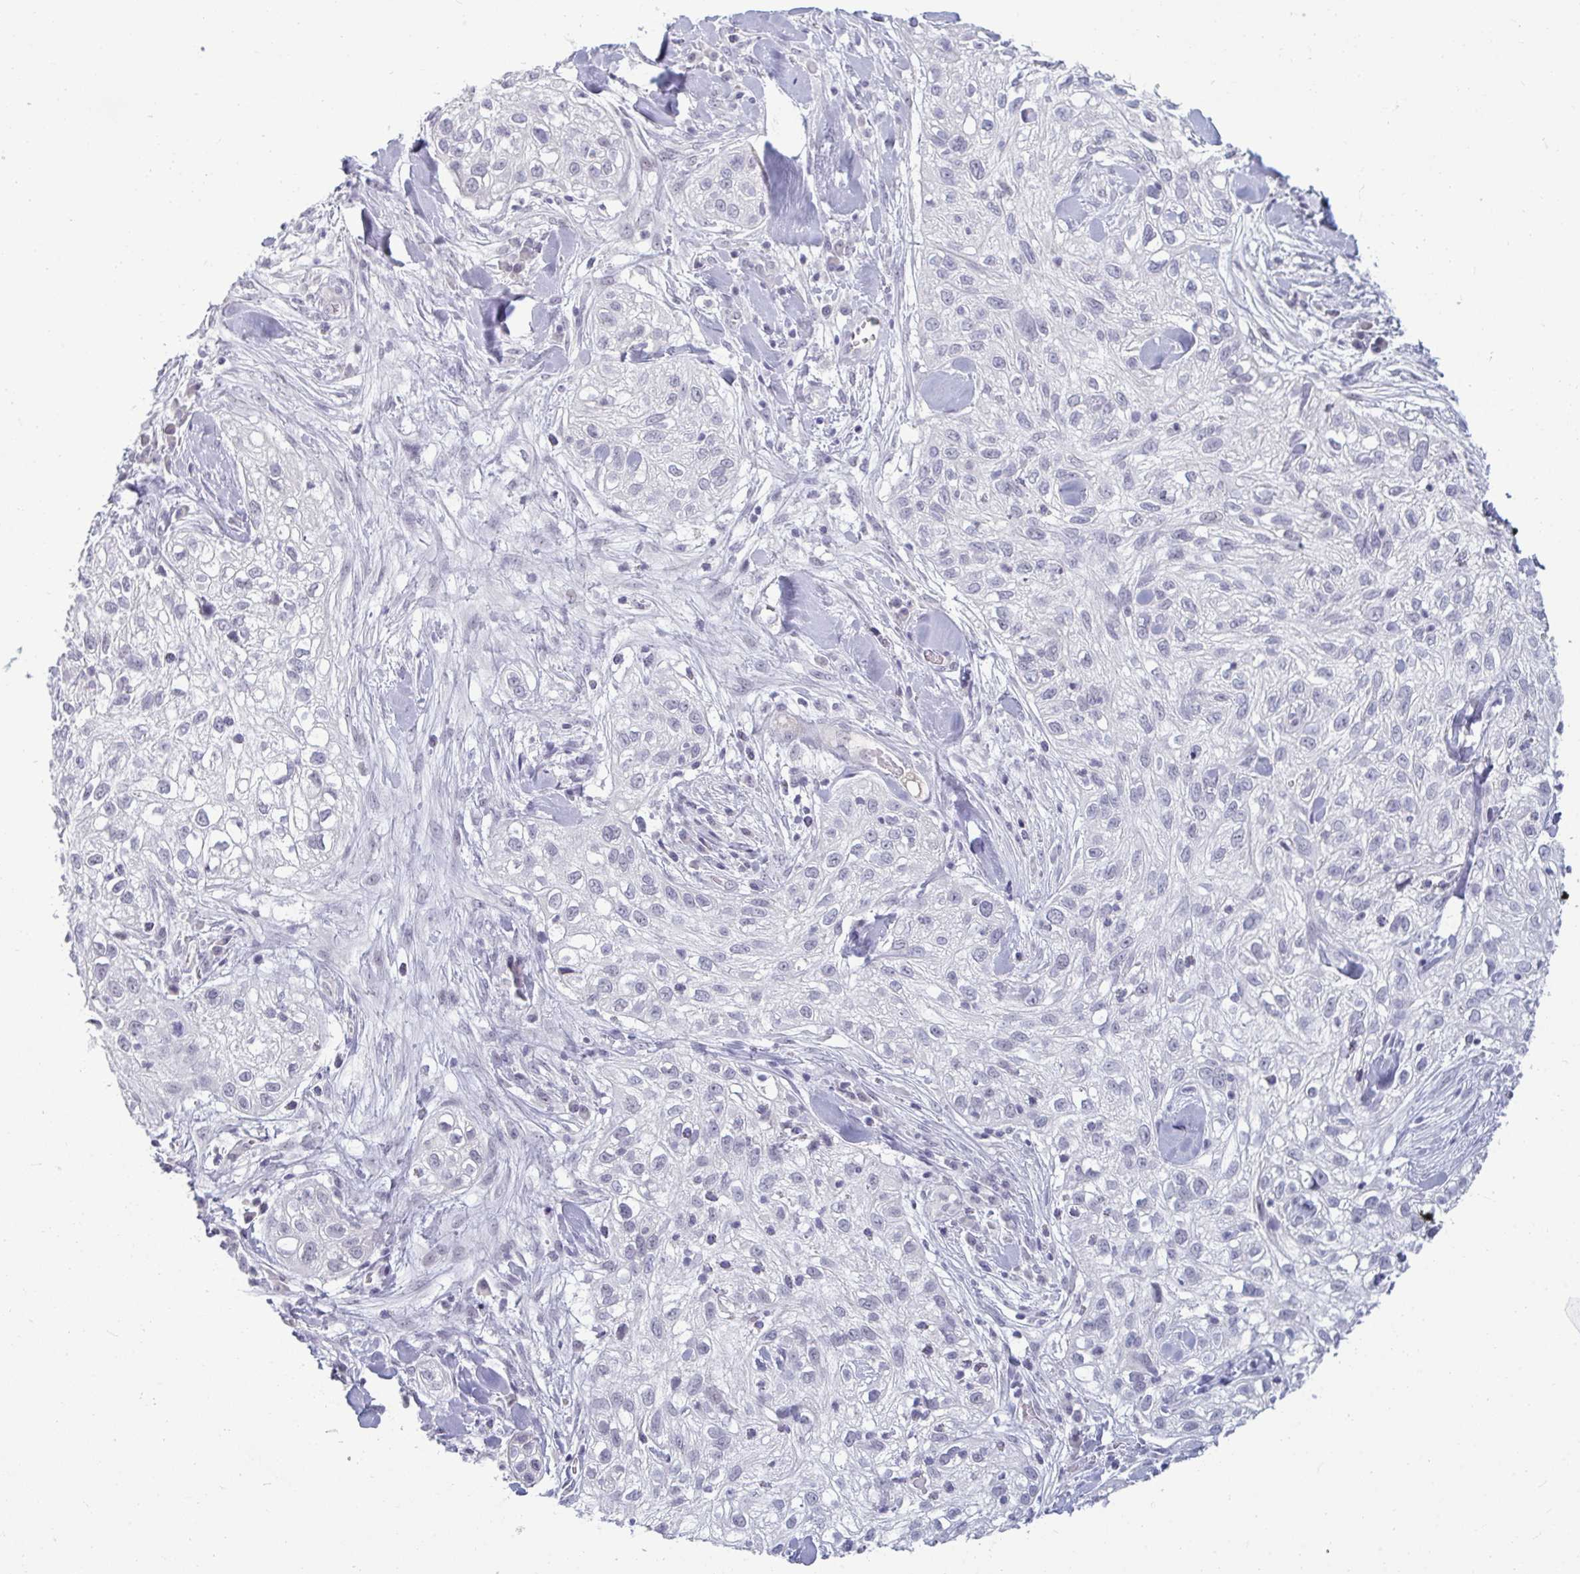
{"staining": {"intensity": "negative", "quantity": "none", "location": "none"}, "tissue": "skin cancer", "cell_type": "Tumor cells", "image_type": "cancer", "snomed": [{"axis": "morphology", "description": "Squamous cell carcinoma, NOS"}, {"axis": "topography", "description": "Skin"}], "caption": "Histopathology image shows no significant protein positivity in tumor cells of skin squamous cell carcinoma. (Immunohistochemistry, brightfield microscopy, high magnification).", "gene": "RNASEH1", "patient": {"sex": "male", "age": 82}}